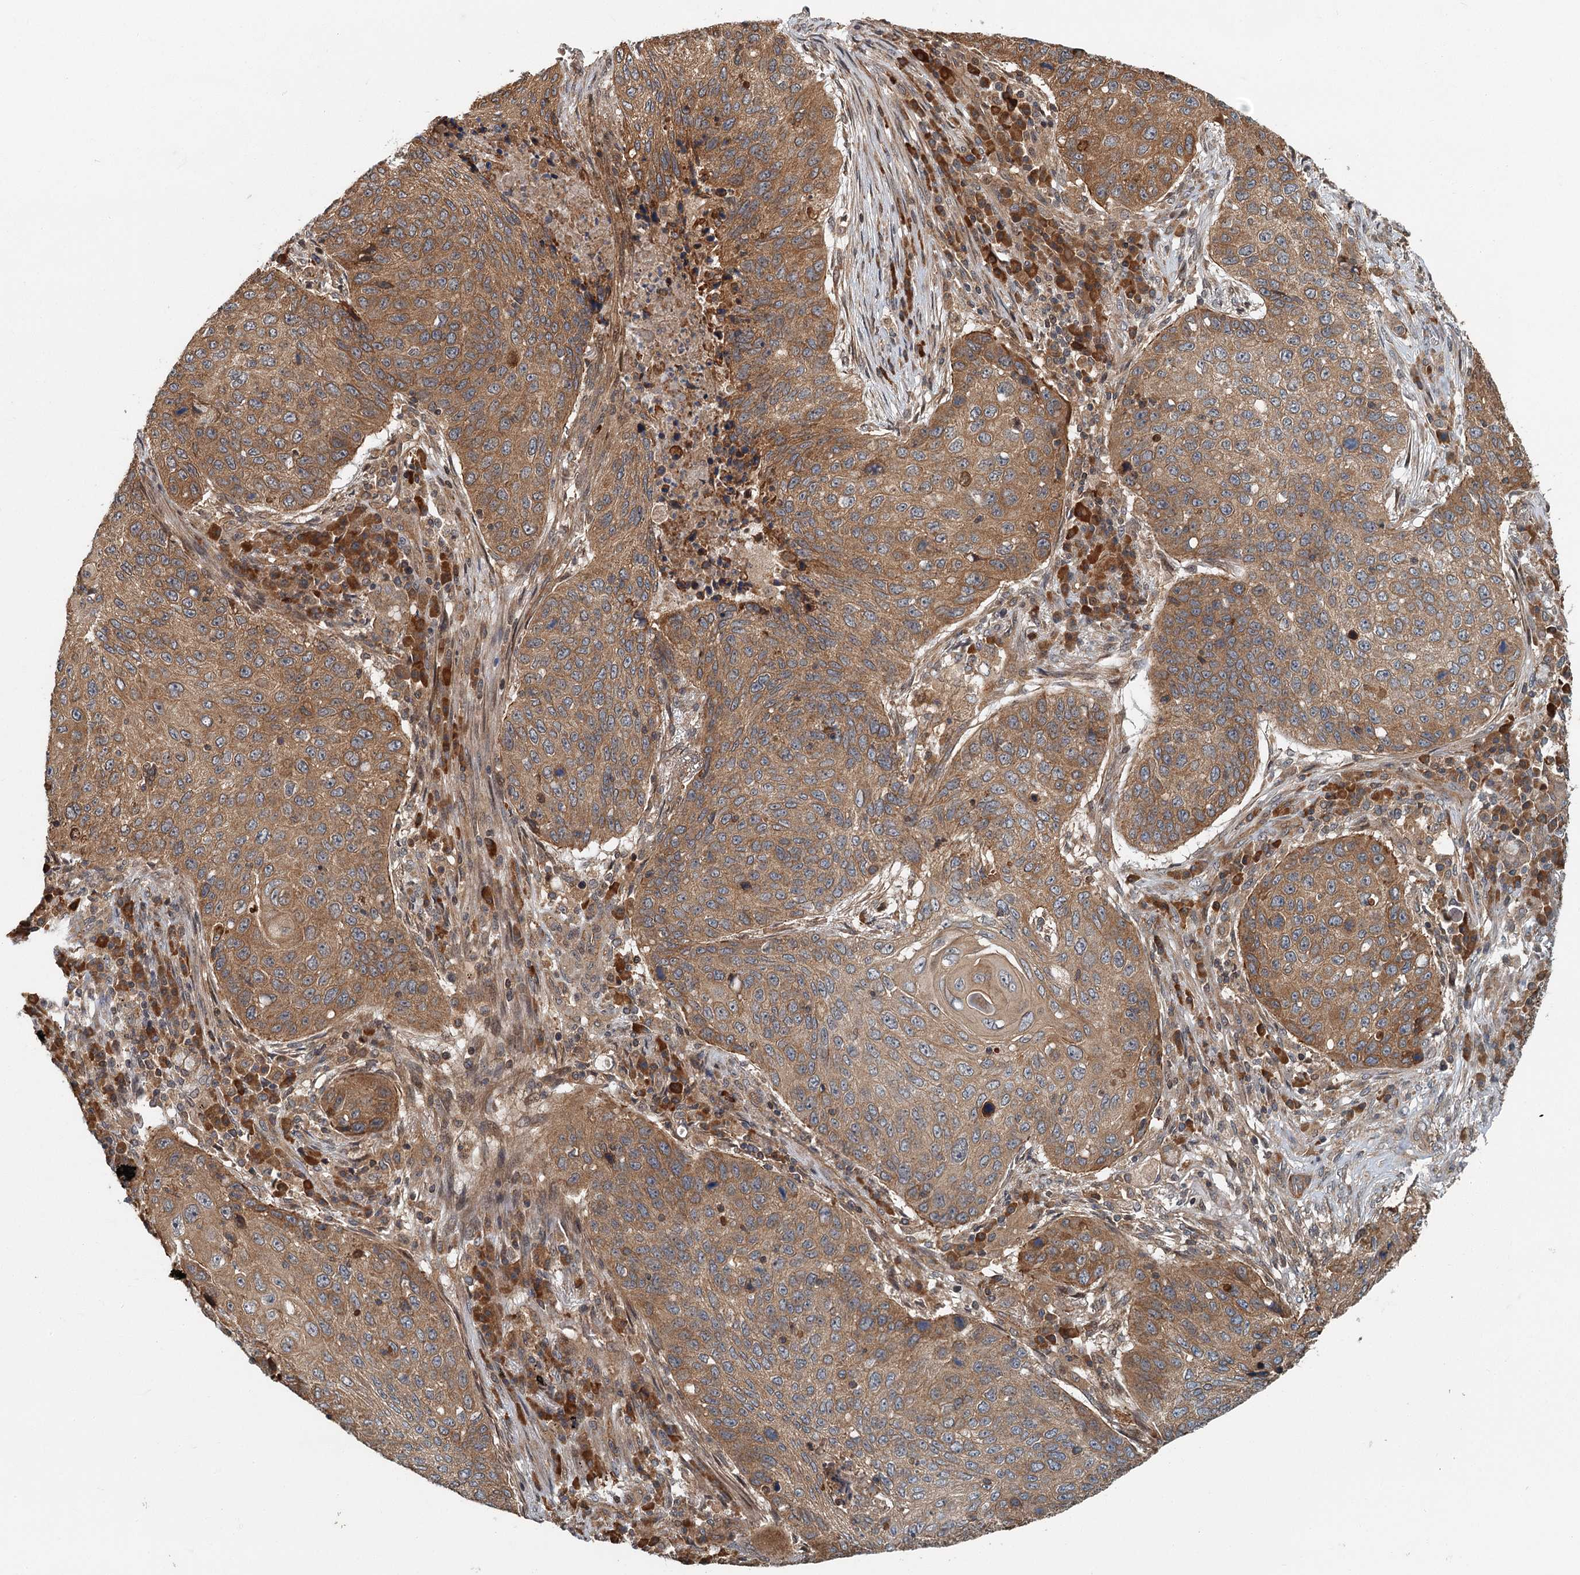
{"staining": {"intensity": "moderate", "quantity": ">75%", "location": "cytoplasmic/membranous"}, "tissue": "lung cancer", "cell_type": "Tumor cells", "image_type": "cancer", "snomed": [{"axis": "morphology", "description": "Squamous cell carcinoma, NOS"}, {"axis": "topography", "description": "Lung"}], "caption": "Tumor cells show medium levels of moderate cytoplasmic/membranous positivity in about >75% of cells in squamous cell carcinoma (lung).", "gene": "ZNF527", "patient": {"sex": "female", "age": 63}}